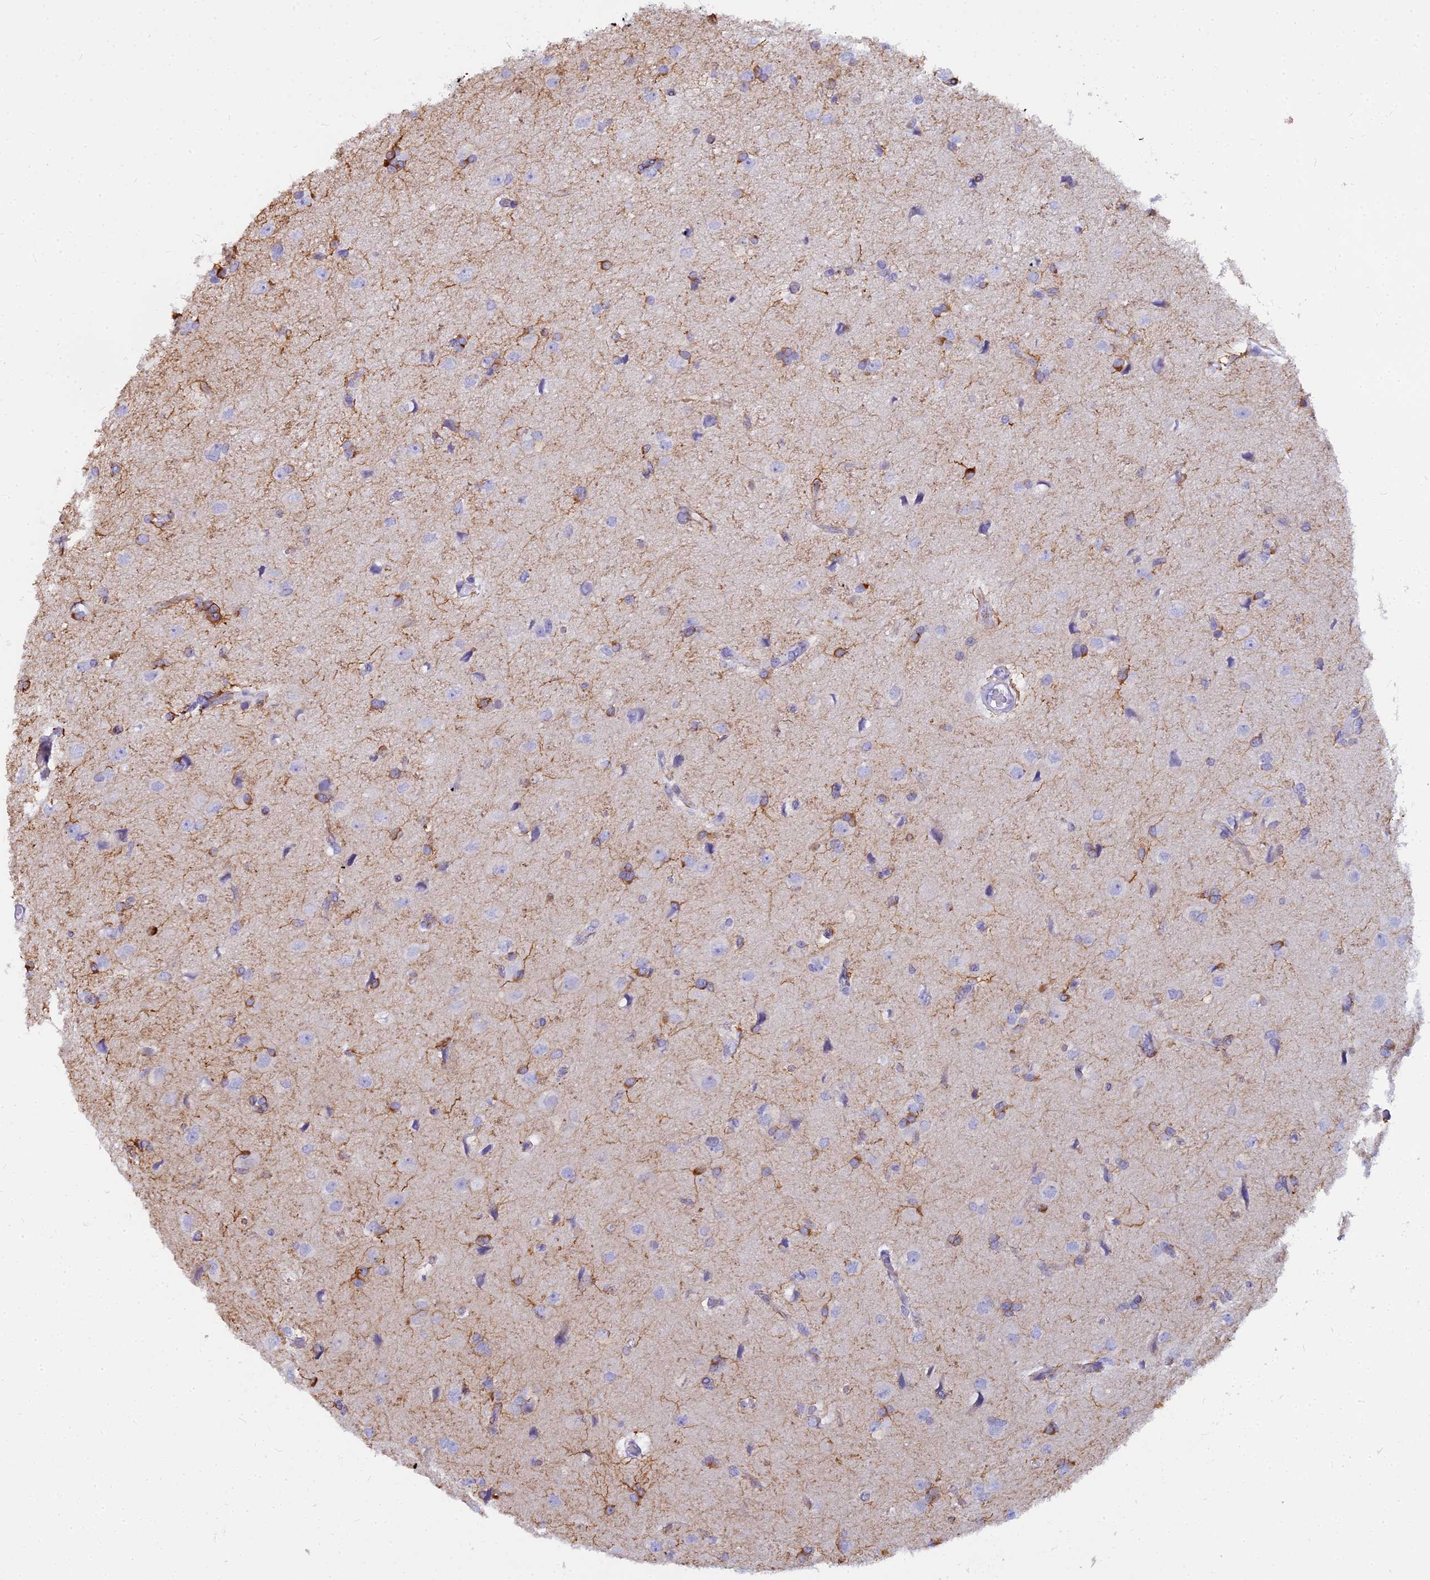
{"staining": {"intensity": "negative", "quantity": "none", "location": "none"}, "tissue": "glioma", "cell_type": "Tumor cells", "image_type": "cancer", "snomed": [{"axis": "morphology", "description": "Glioma, malignant, High grade"}, {"axis": "topography", "description": "Brain"}], "caption": "A histopathology image of glioma stained for a protein displays no brown staining in tumor cells. (Immunohistochemistry, brightfield microscopy, high magnification).", "gene": "EVI2A", "patient": {"sex": "male", "age": 77}}